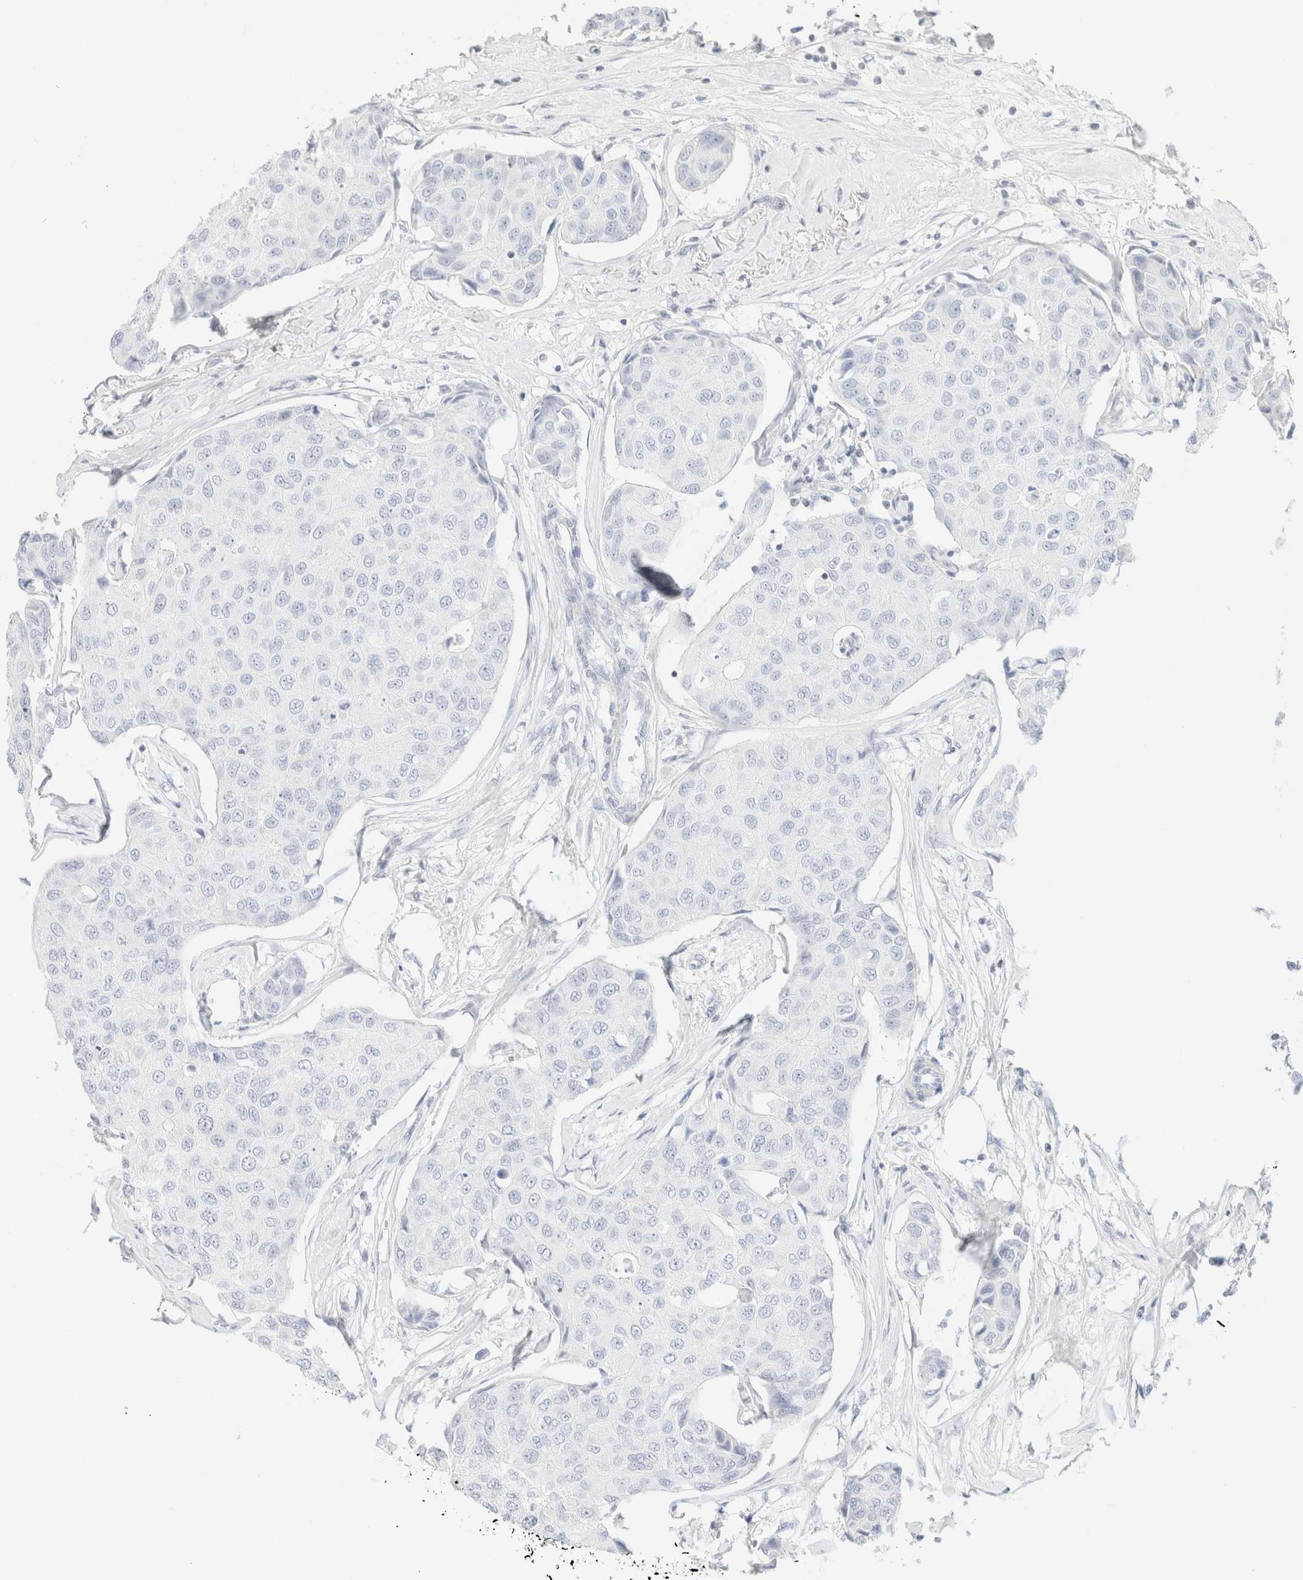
{"staining": {"intensity": "negative", "quantity": "none", "location": "none"}, "tissue": "breast cancer", "cell_type": "Tumor cells", "image_type": "cancer", "snomed": [{"axis": "morphology", "description": "Duct carcinoma"}, {"axis": "topography", "description": "Breast"}], "caption": "IHC of human breast invasive ductal carcinoma demonstrates no staining in tumor cells.", "gene": "IKZF3", "patient": {"sex": "female", "age": 80}}